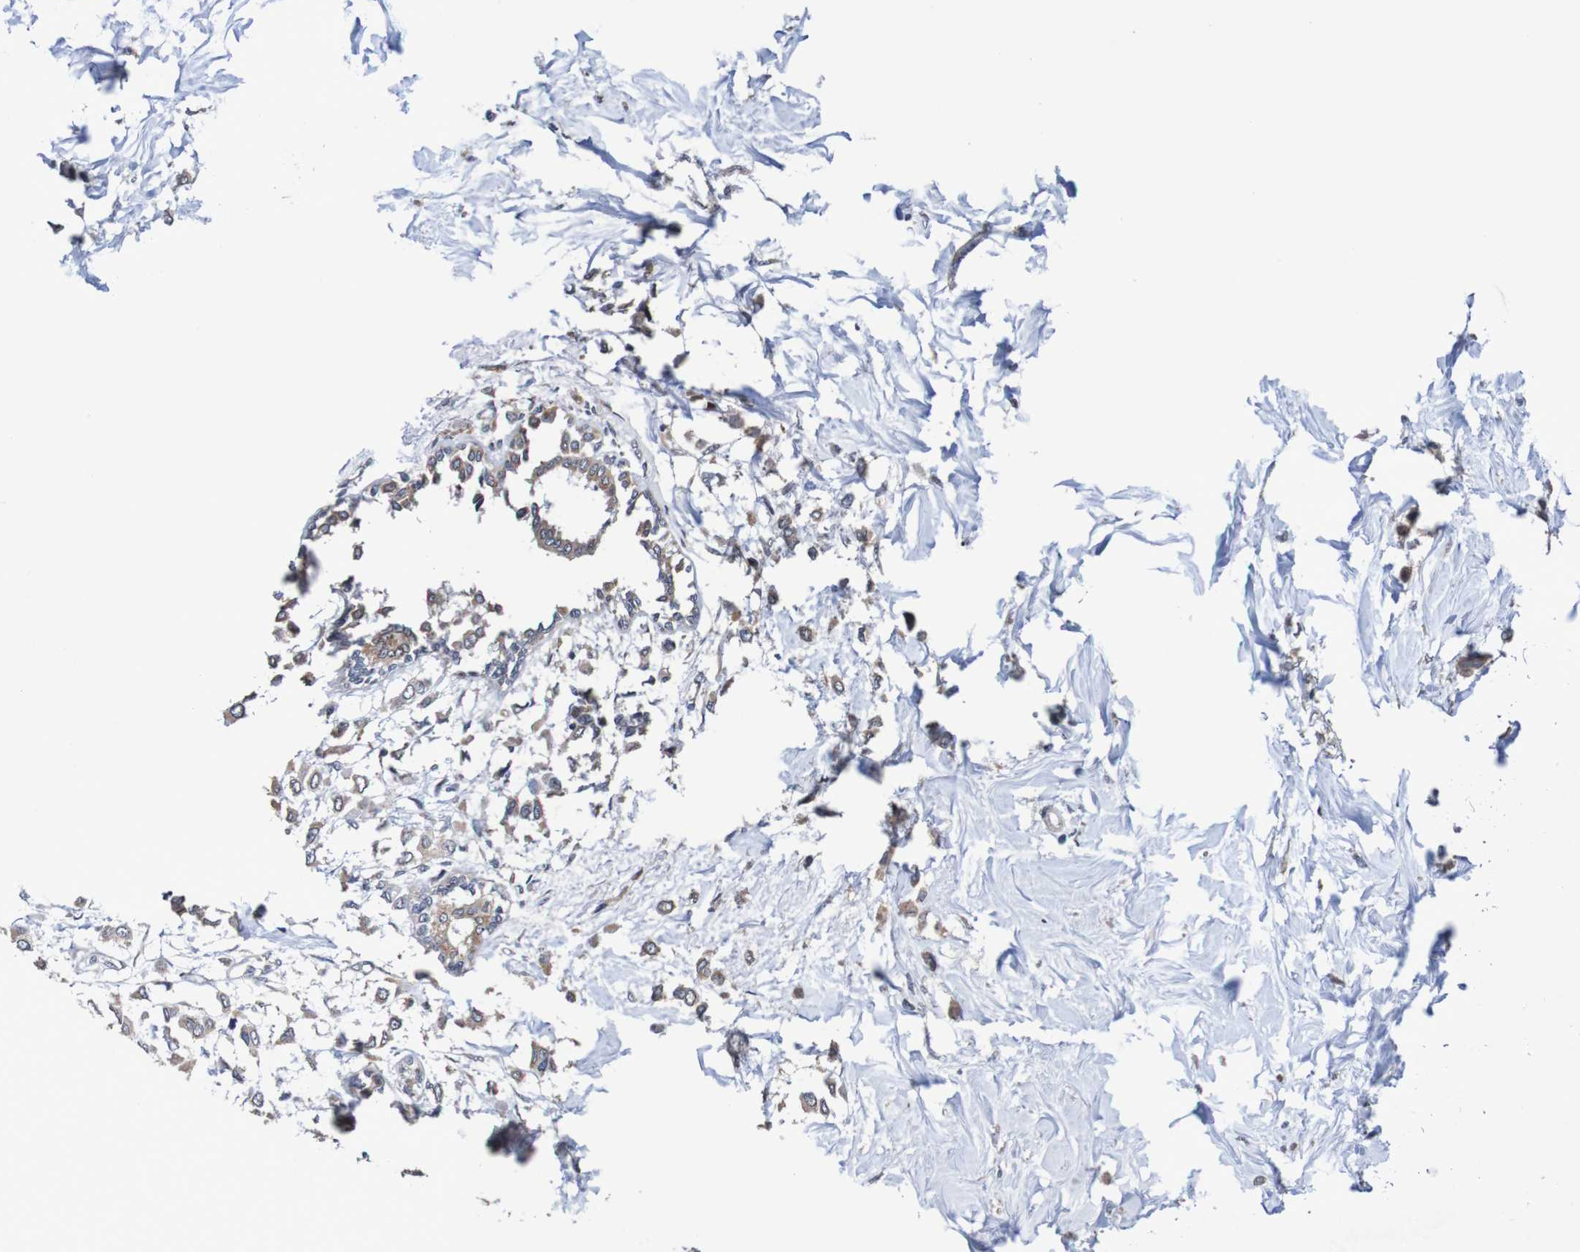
{"staining": {"intensity": "weak", "quantity": ">75%", "location": "cytoplasmic/membranous"}, "tissue": "breast cancer", "cell_type": "Tumor cells", "image_type": "cancer", "snomed": [{"axis": "morphology", "description": "Lobular carcinoma"}, {"axis": "topography", "description": "Breast"}], "caption": "Protein staining of breast lobular carcinoma tissue displays weak cytoplasmic/membranous positivity in about >75% of tumor cells.", "gene": "FIBP", "patient": {"sex": "female", "age": 51}}